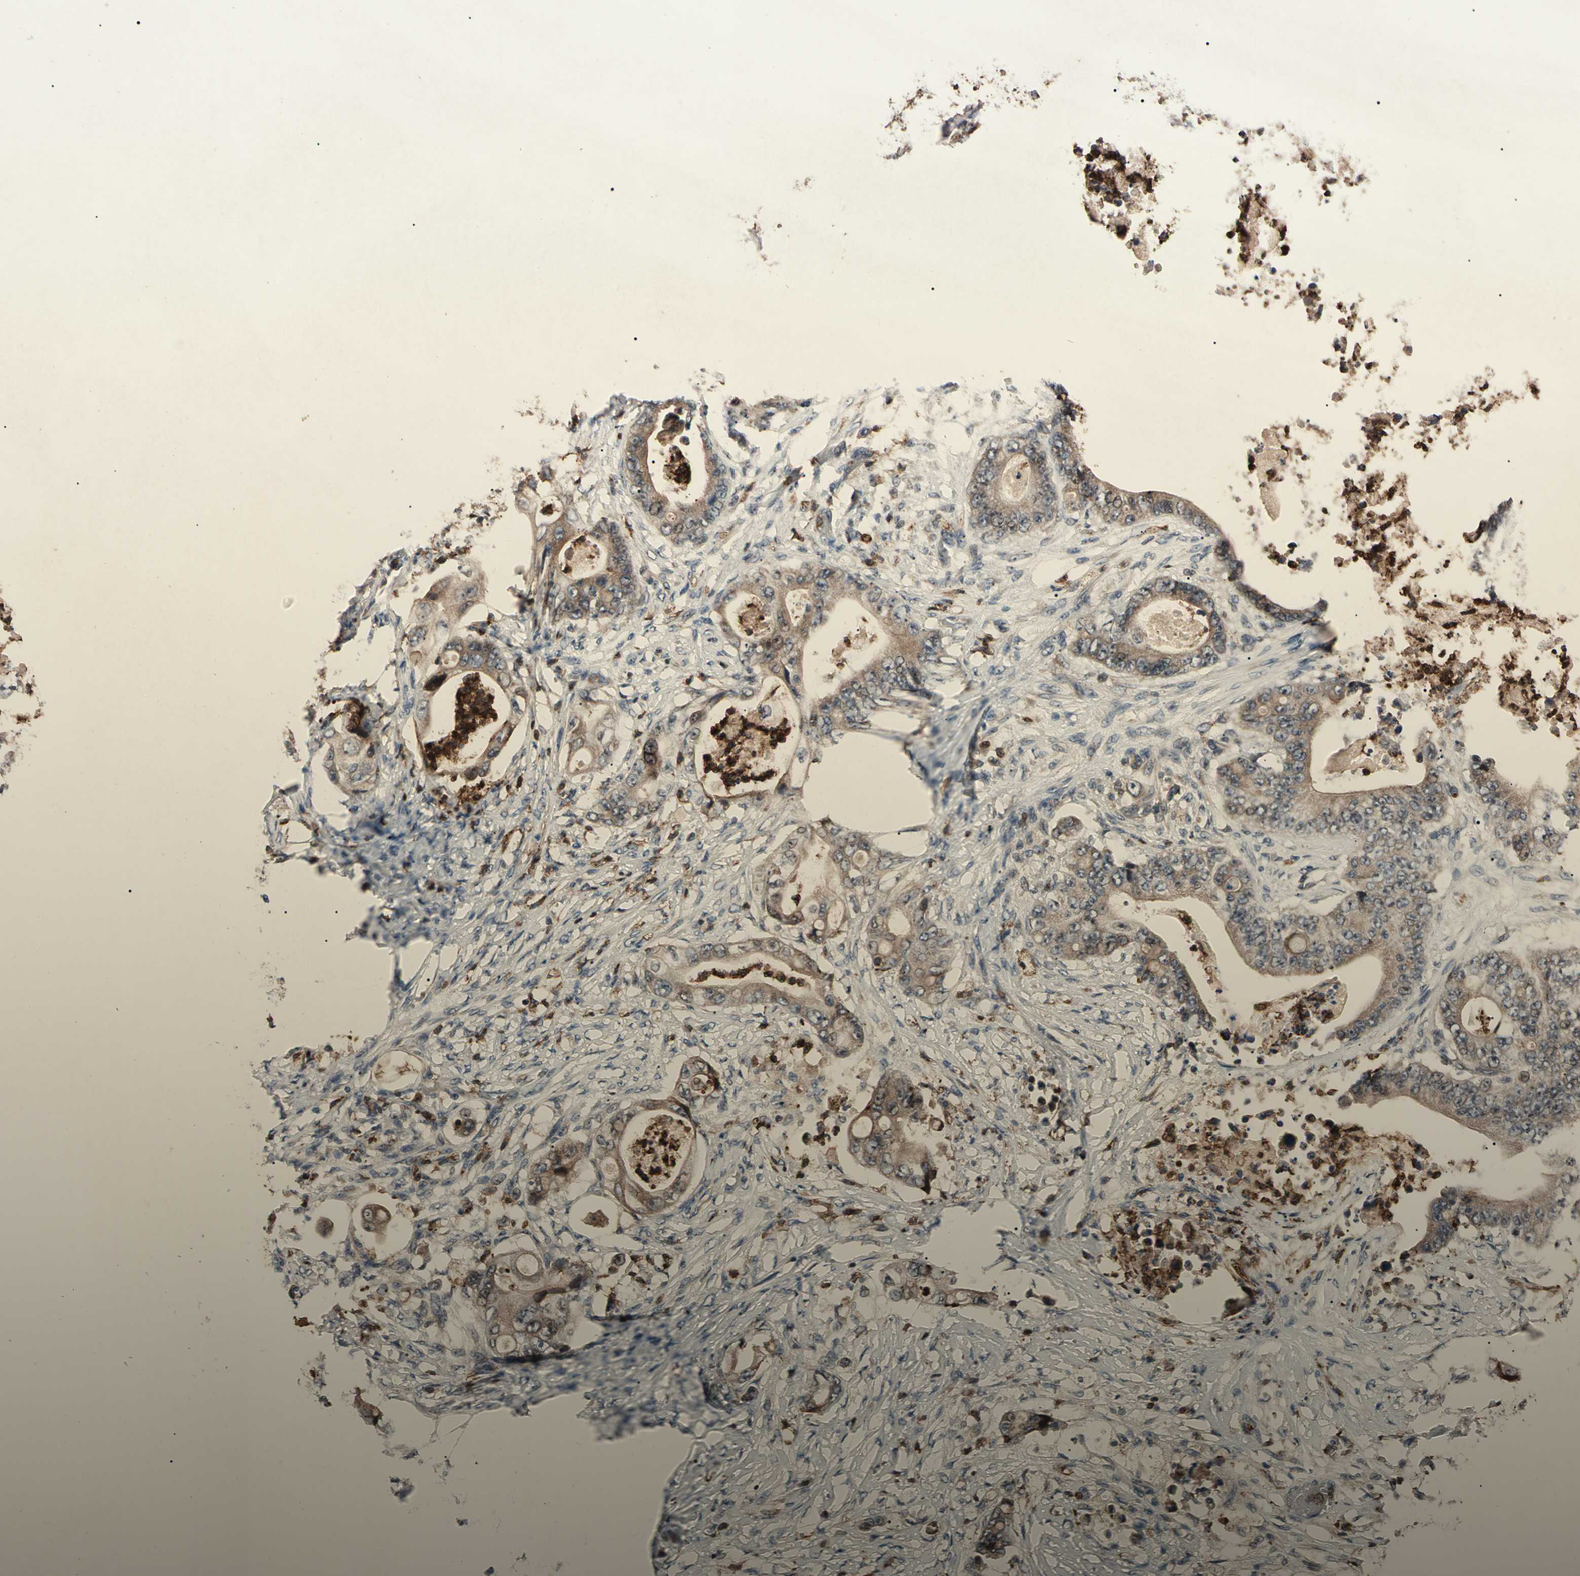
{"staining": {"intensity": "moderate", "quantity": ">75%", "location": "cytoplasmic/membranous"}, "tissue": "stomach cancer", "cell_type": "Tumor cells", "image_type": "cancer", "snomed": [{"axis": "morphology", "description": "Adenocarcinoma, NOS"}, {"axis": "topography", "description": "Stomach"}], "caption": "Stomach adenocarcinoma stained with IHC exhibits moderate cytoplasmic/membranous staining in about >75% of tumor cells.", "gene": "TRAF5", "patient": {"sex": "female", "age": 73}}